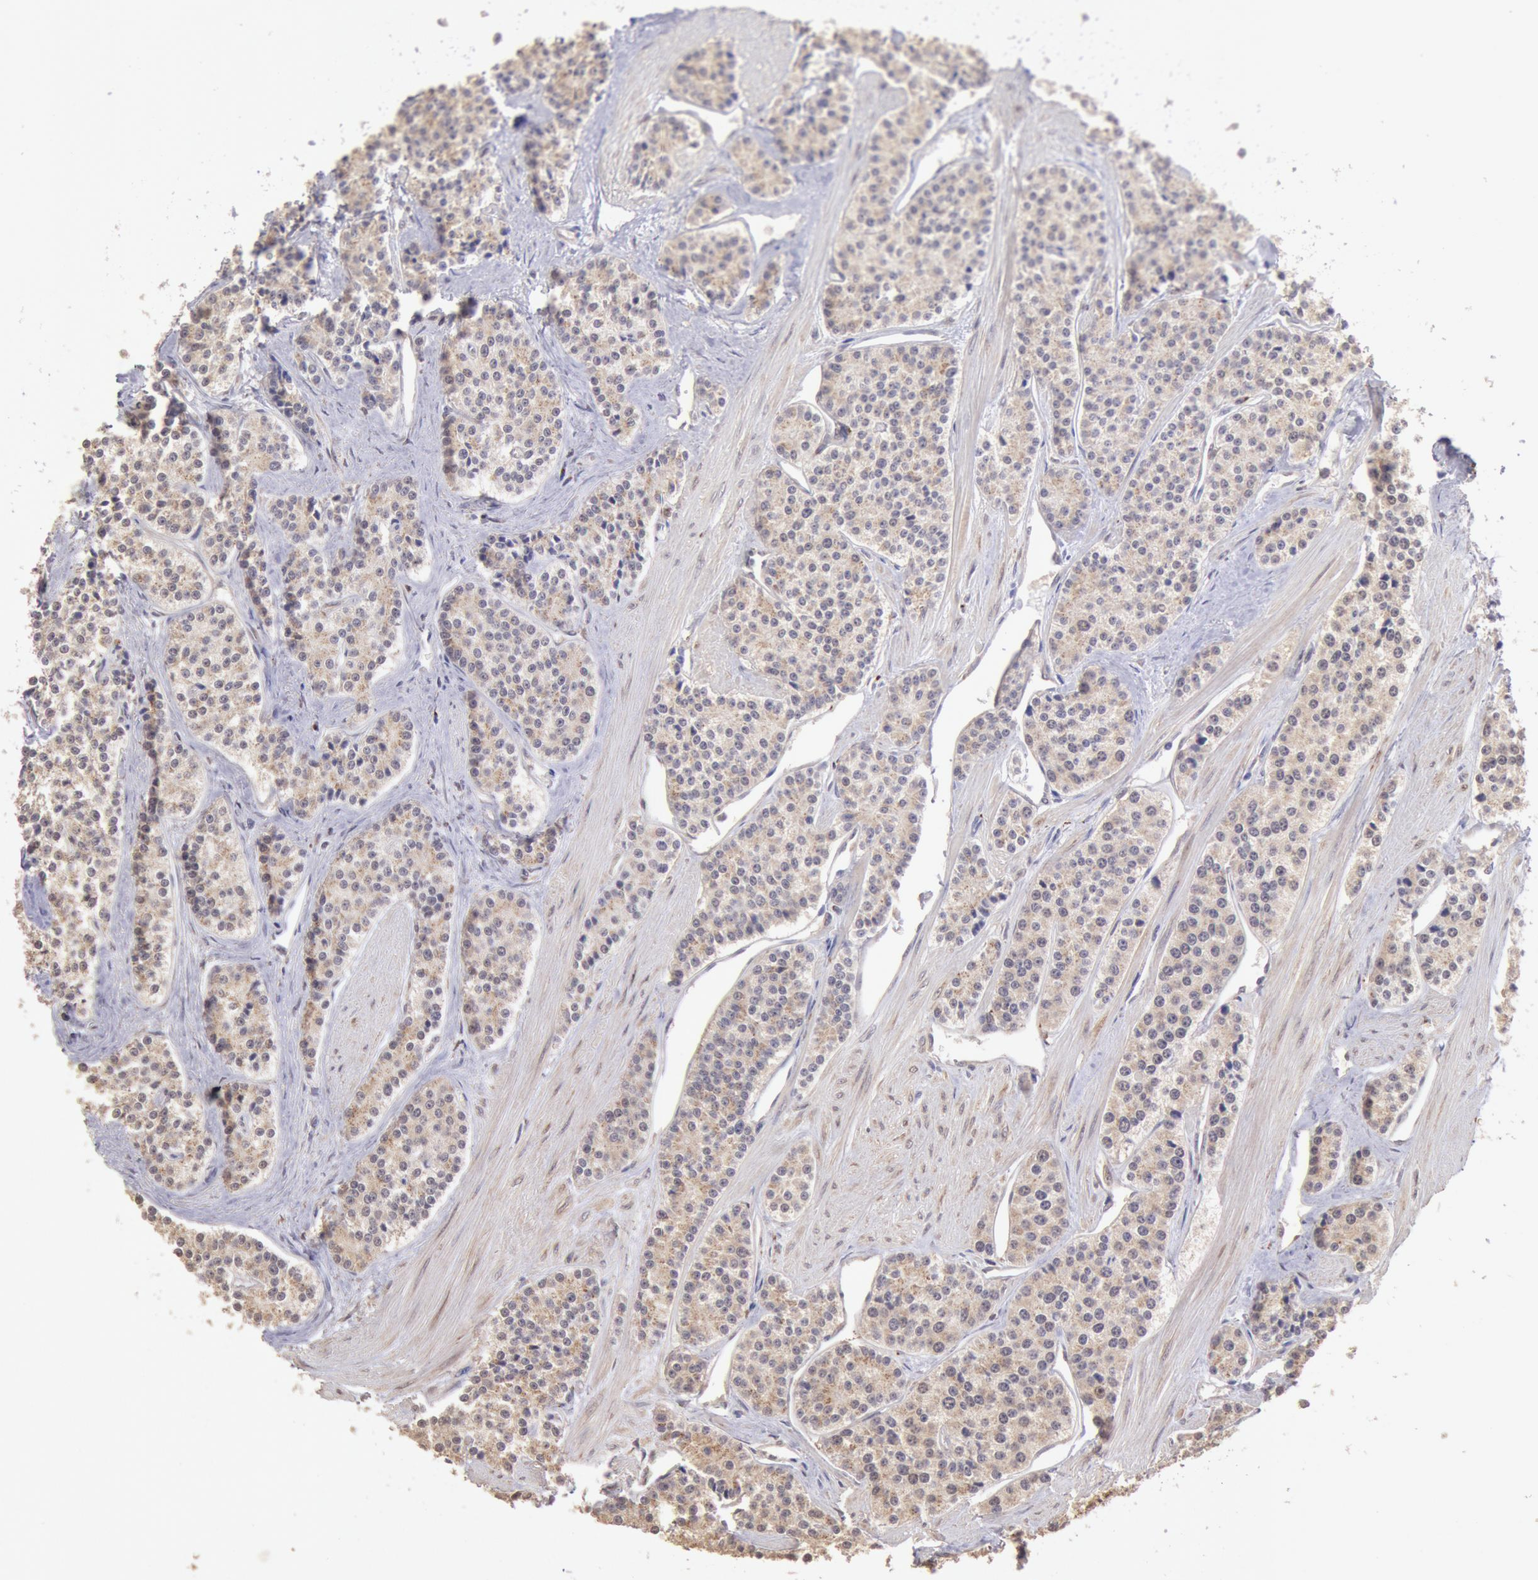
{"staining": {"intensity": "weak", "quantity": ">75%", "location": "cytoplasmic/membranous"}, "tissue": "carcinoid", "cell_type": "Tumor cells", "image_type": "cancer", "snomed": [{"axis": "morphology", "description": "Carcinoid, malignant, NOS"}, {"axis": "topography", "description": "Stomach"}], "caption": "Malignant carcinoid tissue displays weak cytoplasmic/membranous positivity in about >75% of tumor cells, visualized by immunohistochemistry. (brown staining indicates protein expression, while blue staining denotes nuclei).", "gene": "COMT", "patient": {"sex": "female", "age": 76}}